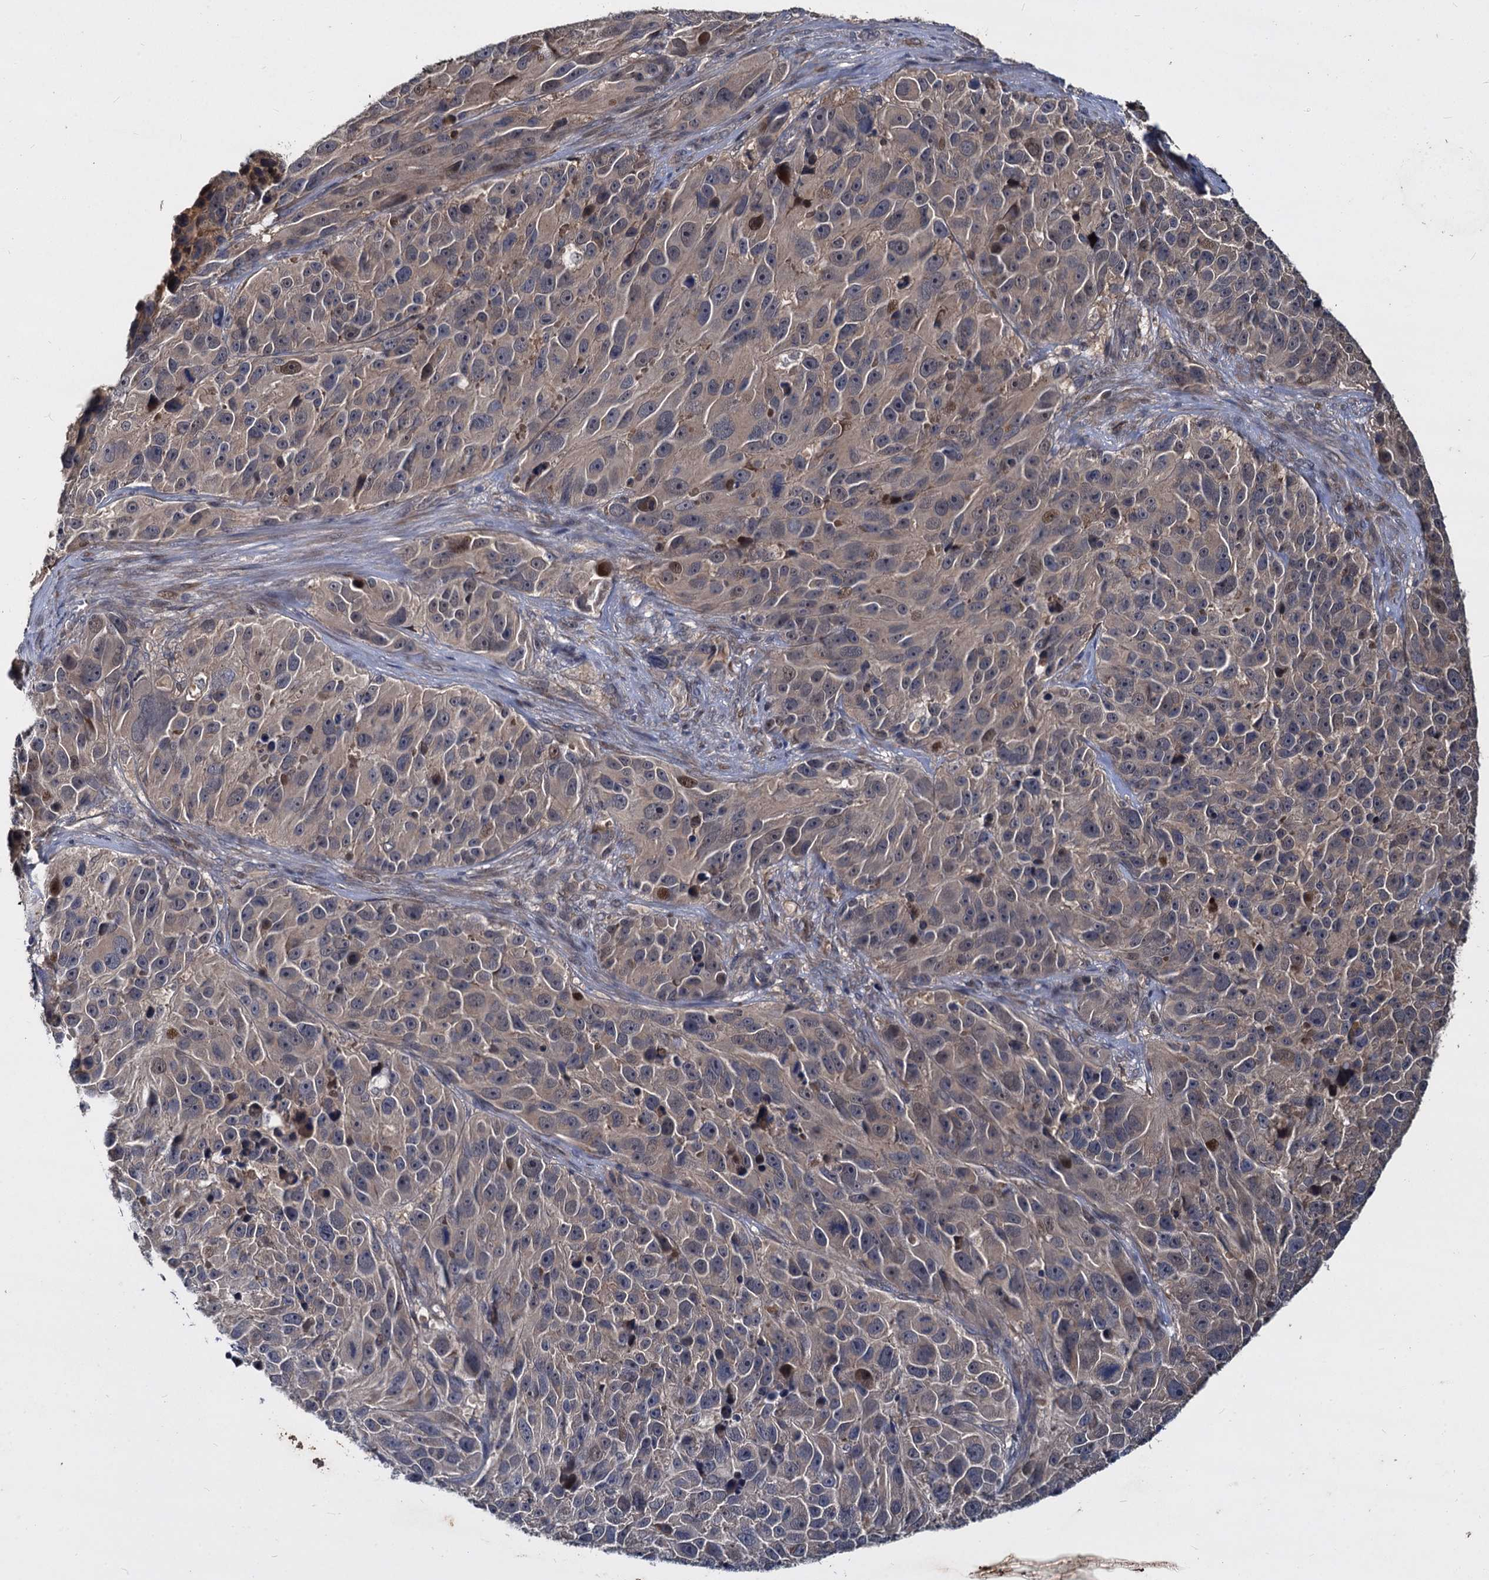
{"staining": {"intensity": "negative", "quantity": "none", "location": "none"}, "tissue": "melanoma", "cell_type": "Tumor cells", "image_type": "cancer", "snomed": [{"axis": "morphology", "description": "Malignant melanoma, NOS"}, {"axis": "topography", "description": "Skin"}], "caption": "DAB (3,3'-diaminobenzidine) immunohistochemical staining of malignant melanoma displays no significant staining in tumor cells. (IHC, brightfield microscopy, high magnification).", "gene": "CCDC184", "patient": {"sex": "male", "age": 84}}